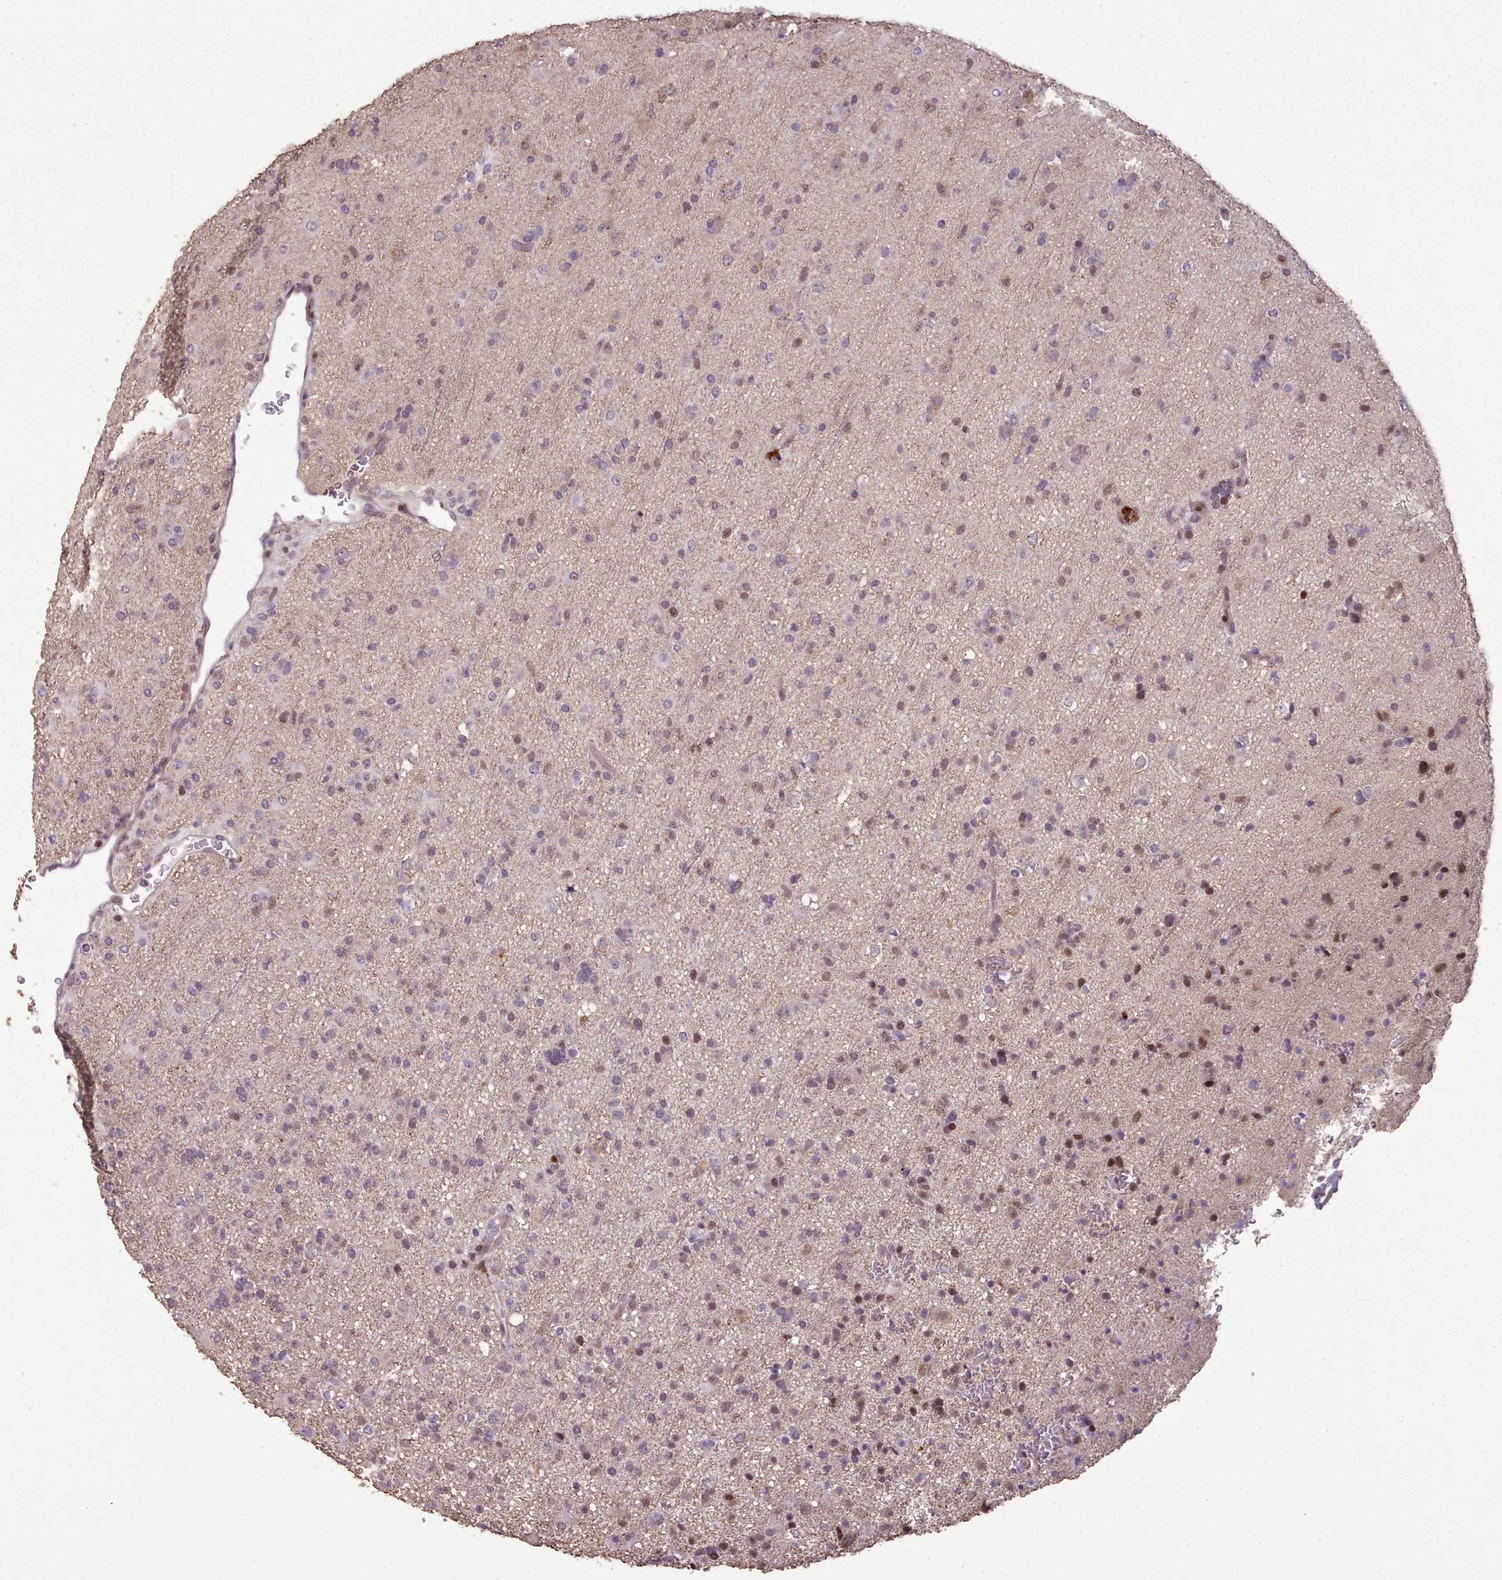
{"staining": {"intensity": "moderate", "quantity": "<25%", "location": "nuclear"}, "tissue": "glioma", "cell_type": "Tumor cells", "image_type": "cancer", "snomed": [{"axis": "morphology", "description": "Glioma, malignant, Low grade"}, {"axis": "topography", "description": "Brain"}], "caption": "This histopathology image exhibits IHC staining of glioma, with low moderate nuclear positivity in about <25% of tumor cells.", "gene": "ENSA", "patient": {"sex": "male", "age": 65}}